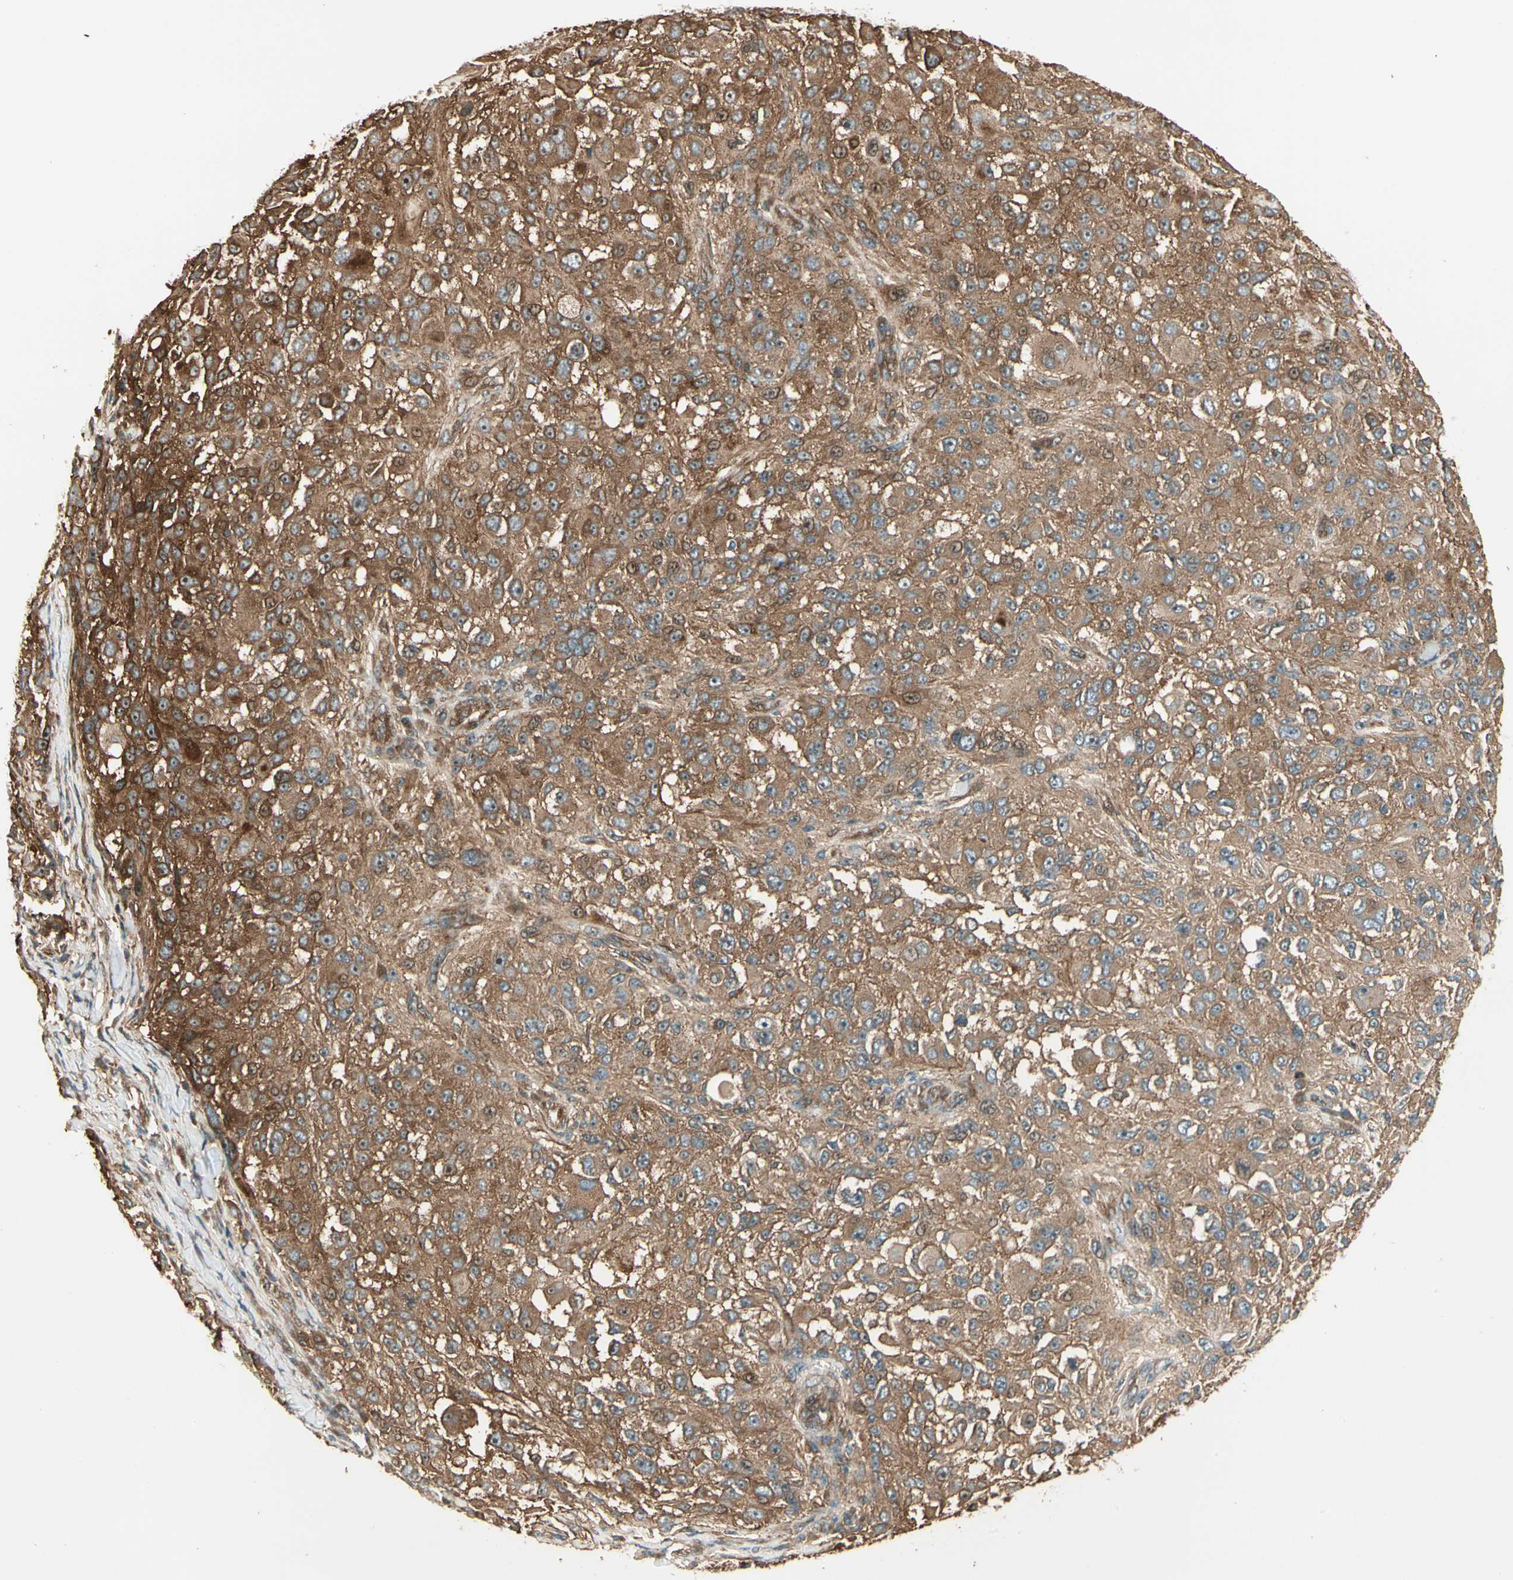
{"staining": {"intensity": "moderate", "quantity": ">75%", "location": "cytoplasmic/membranous"}, "tissue": "melanoma", "cell_type": "Tumor cells", "image_type": "cancer", "snomed": [{"axis": "morphology", "description": "Necrosis, NOS"}, {"axis": "morphology", "description": "Malignant melanoma, NOS"}, {"axis": "topography", "description": "Skin"}], "caption": "Approximately >75% of tumor cells in human melanoma reveal moderate cytoplasmic/membranous protein expression as visualized by brown immunohistochemical staining.", "gene": "FKBP15", "patient": {"sex": "female", "age": 87}}